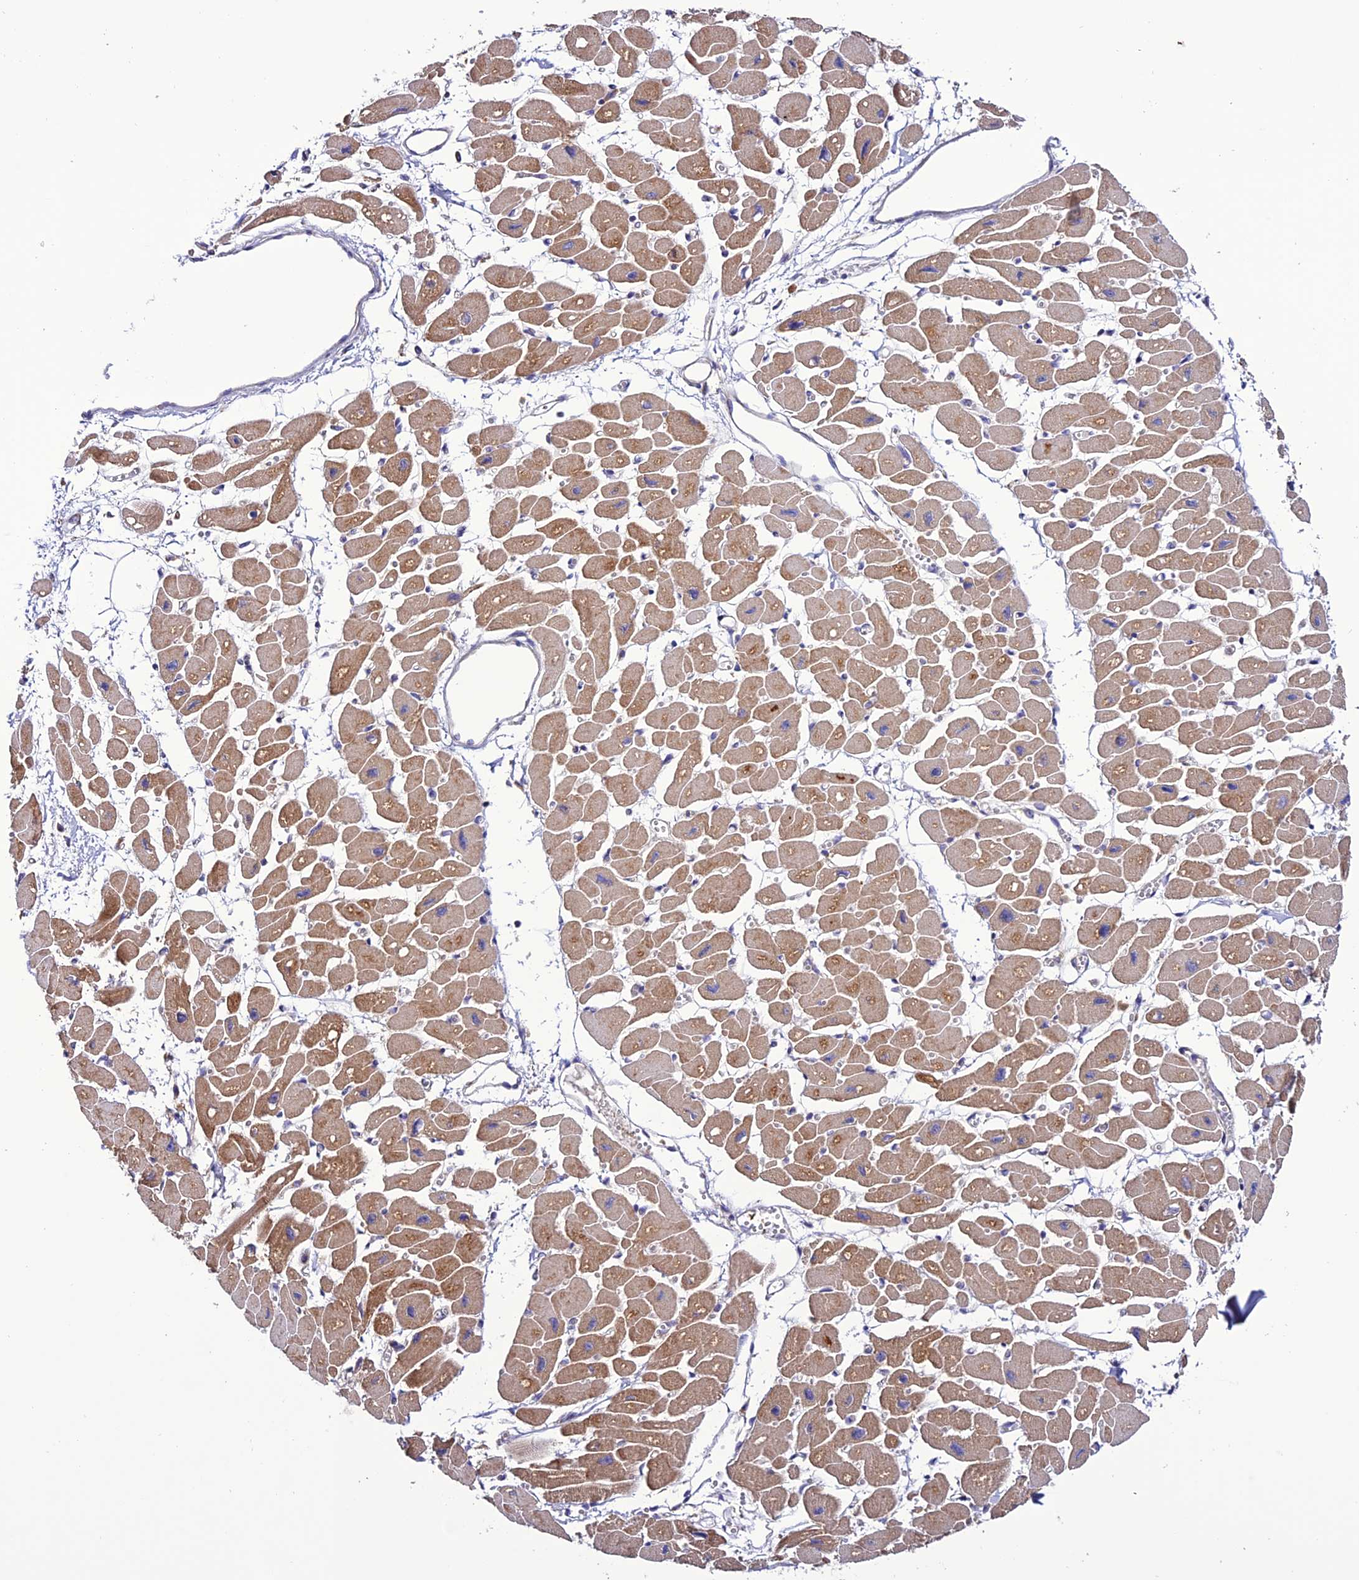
{"staining": {"intensity": "strong", "quantity": "25%-75%", "location": "cytoplasmic/membranous"}, "tissue": "heart muscle", "cell_type": "Cardiomyocytes", "image_type": "normal", "snomed": [{"axis": "morphology", "description": "Normal tissue, NOS"}, {"axis": "topography", "description": "Heart"}], "caption": "Cardiomyocytes show high levels of strong cytoplasmic/membranous positivity in about 25%-75% of cells in unremarkable heart muscle. Using DAB (brown) and hematoxylin (blue) stains, captured at high magnification using brightfield microscopy.", "gene": "MRPS9", "patient": {"sex": "female", "age": 54}}